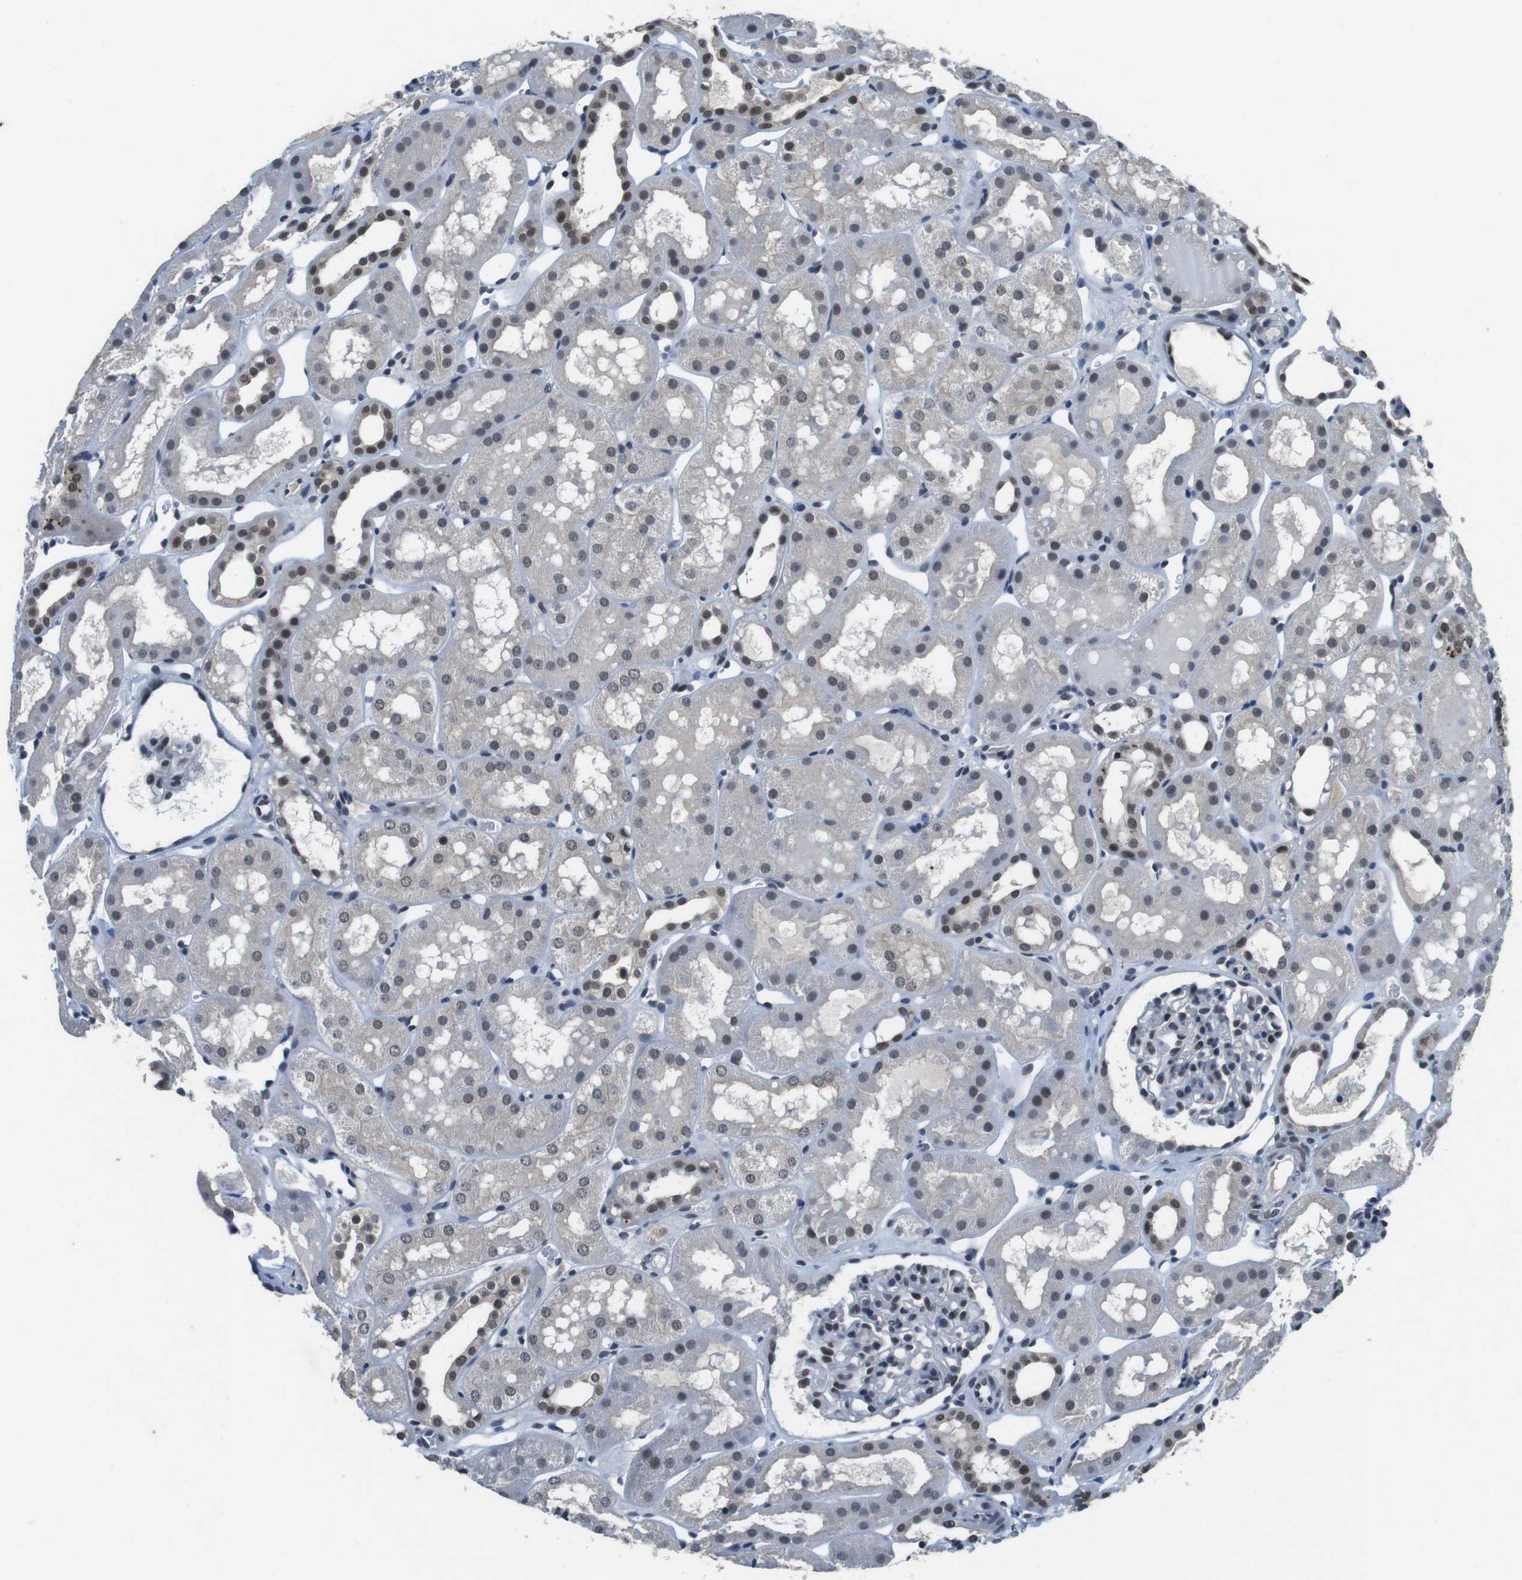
{"staining": {"intensity": "weak", "quantity": "25%-75%", "location": "nuclear"}, "tissue": "kidney", "cell_type": "Cells in glomeruli", "image_type": "normal", "snomed": [{"axis": "morphology", "description": "Normal tissue, NOS"}, {"axis": "topography", "description": "Kidney"}, {"axis": "topography", "description": "Urinary bladder"}], "caption": "Immunohistochemistry (IHC) (DAB) staining of benign kidney displays weak nuclear protein positivity in about 25%-75% of cells in glomeruli.", "gene": "USP7", "patient": {"sex": "male", "age": 16}}